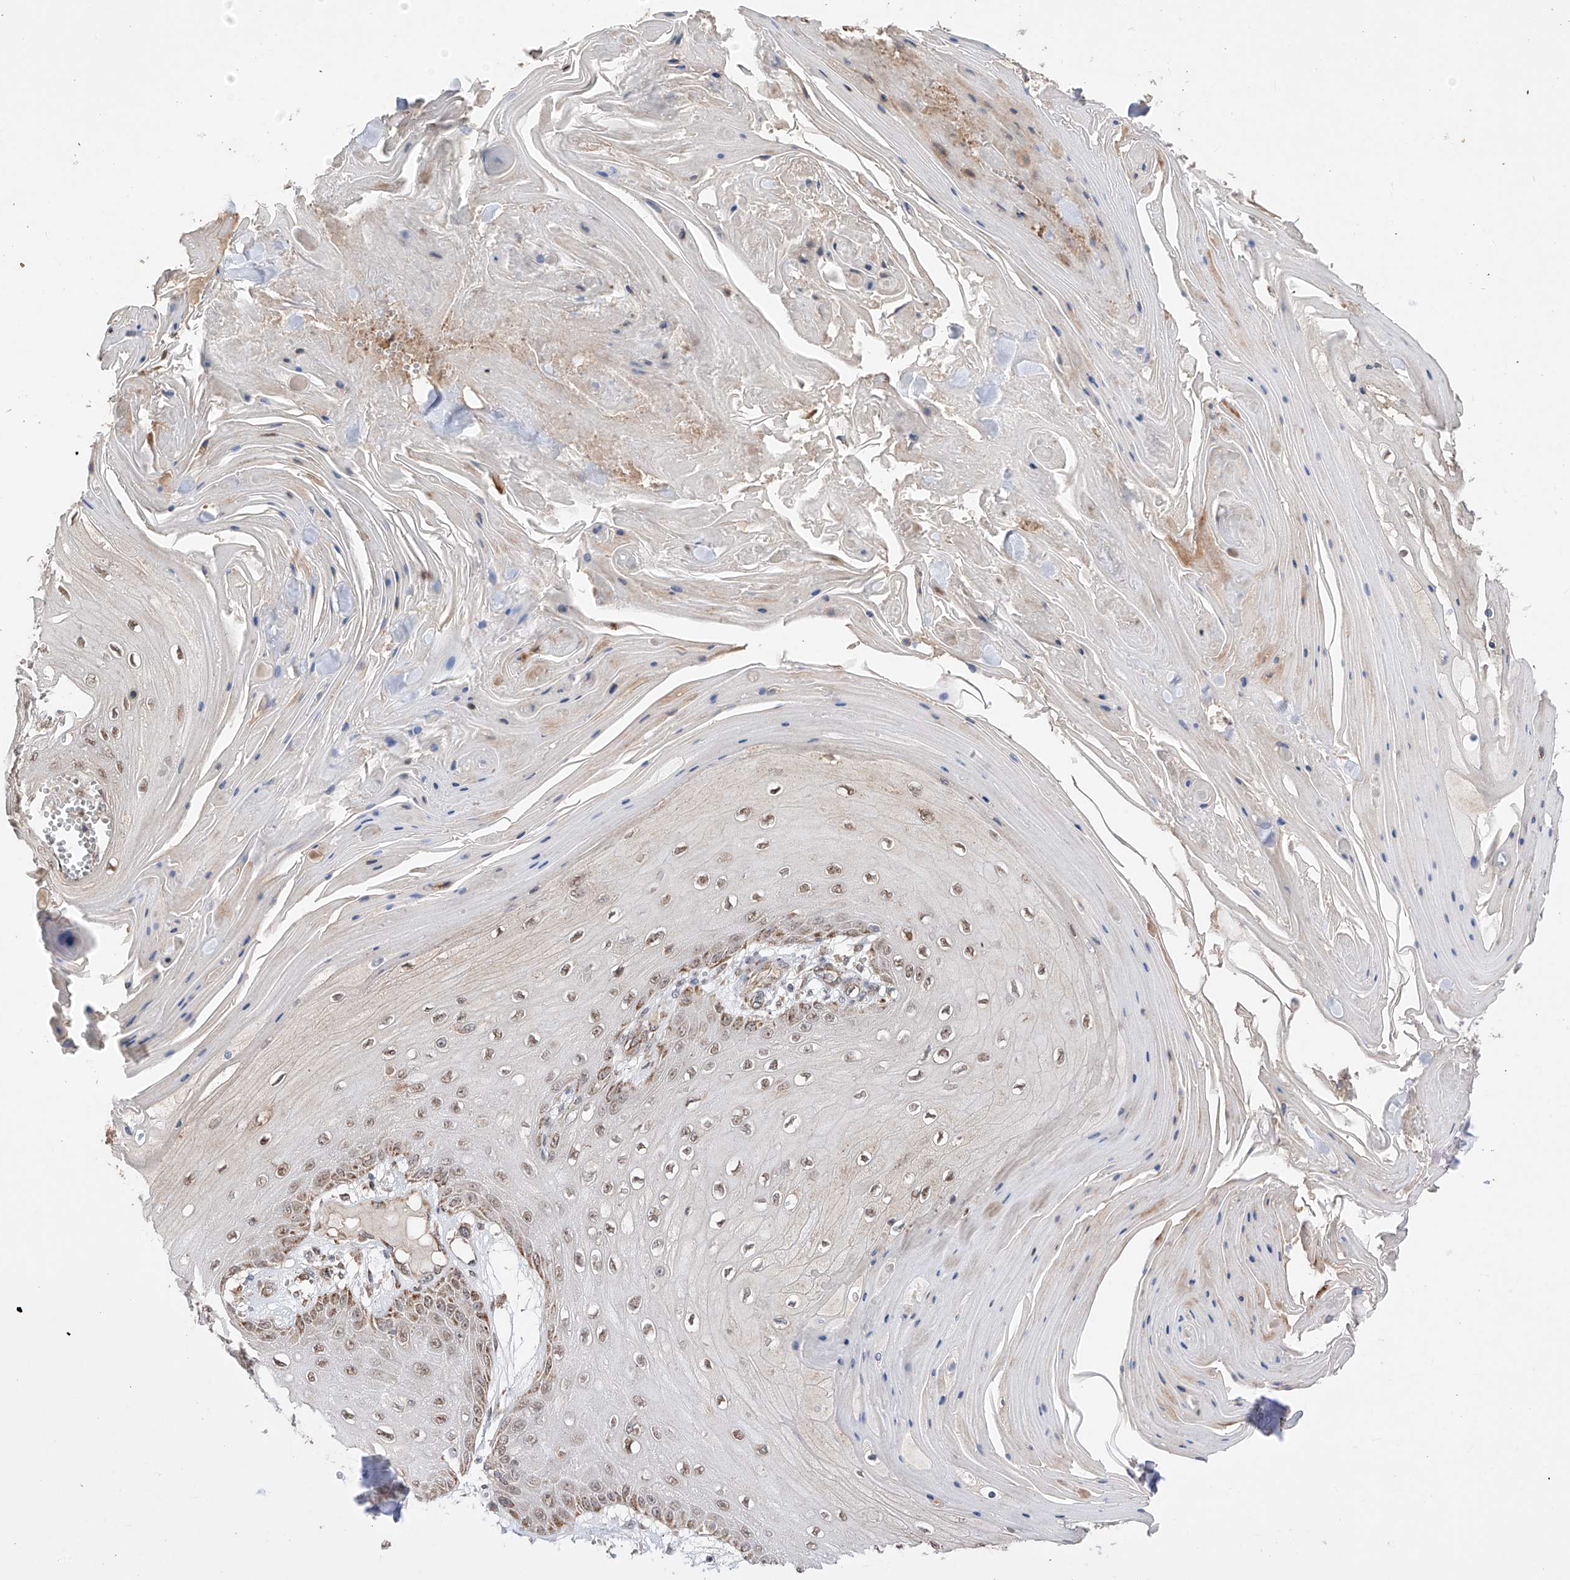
{"staining": {"intensity": "moderate", "quantity": "25%-75%", "location": "cytoplasmic/membranous,nuclear"}, "tissue": "skin cancer", "cell_type": "Tumor cells", "image_type": "cancer", "snomed": [{"axis": "morphology", "description": "Squamous cell carcinoma, NOS"}, {"axis": "topography", "description": "Skin"}], "caption": "Moderate cytoplasmic/membranous and nuclear positivity for a protein is appreciated in approximately 25%-75% of tumor cells of squamous cell carcinoma (skin) using IHC.", "gene": "SDHAF4", "patient": {"sex": "male", "age": 74}}